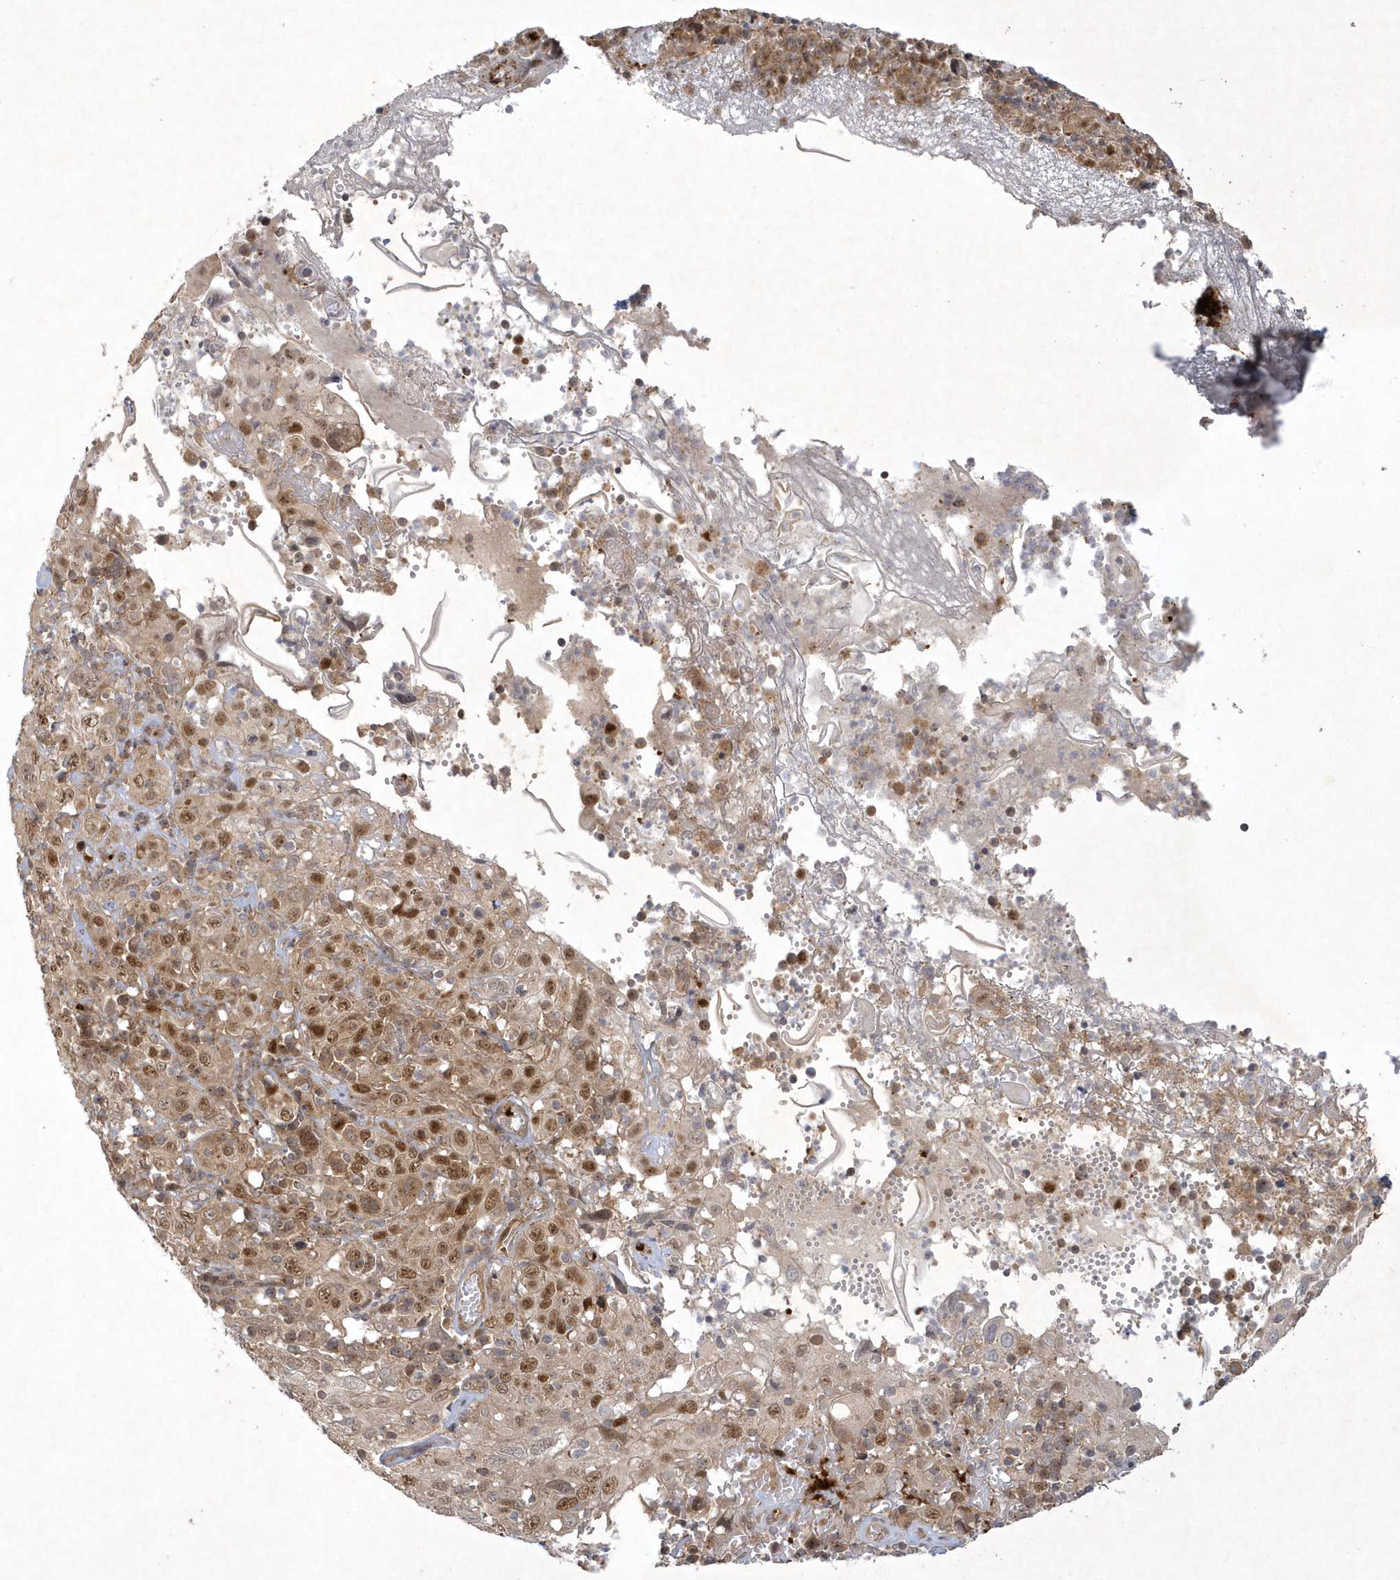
{"staining": {"intensity": "moderate", "quantity": ">75%", "location": "cytoplasmic/membranous,nuclear"}, "tissue": "cervical cancer", "cell_type": "Tumor cells", "image_type": "cancer", "snomed": [{"axis": "morphology", "description": "Squamous cell carcinoma, NOS"}, {"axis": "topography", "description": "Cervix"}], "caption": "IHC of cervical cancer reveals medium levels of moderate cytoplasmic/membranous and nuclear staining in about >75% of tumor cells.", "gene": "NAF1", "patient": {"sex": "female", "age": 46}}